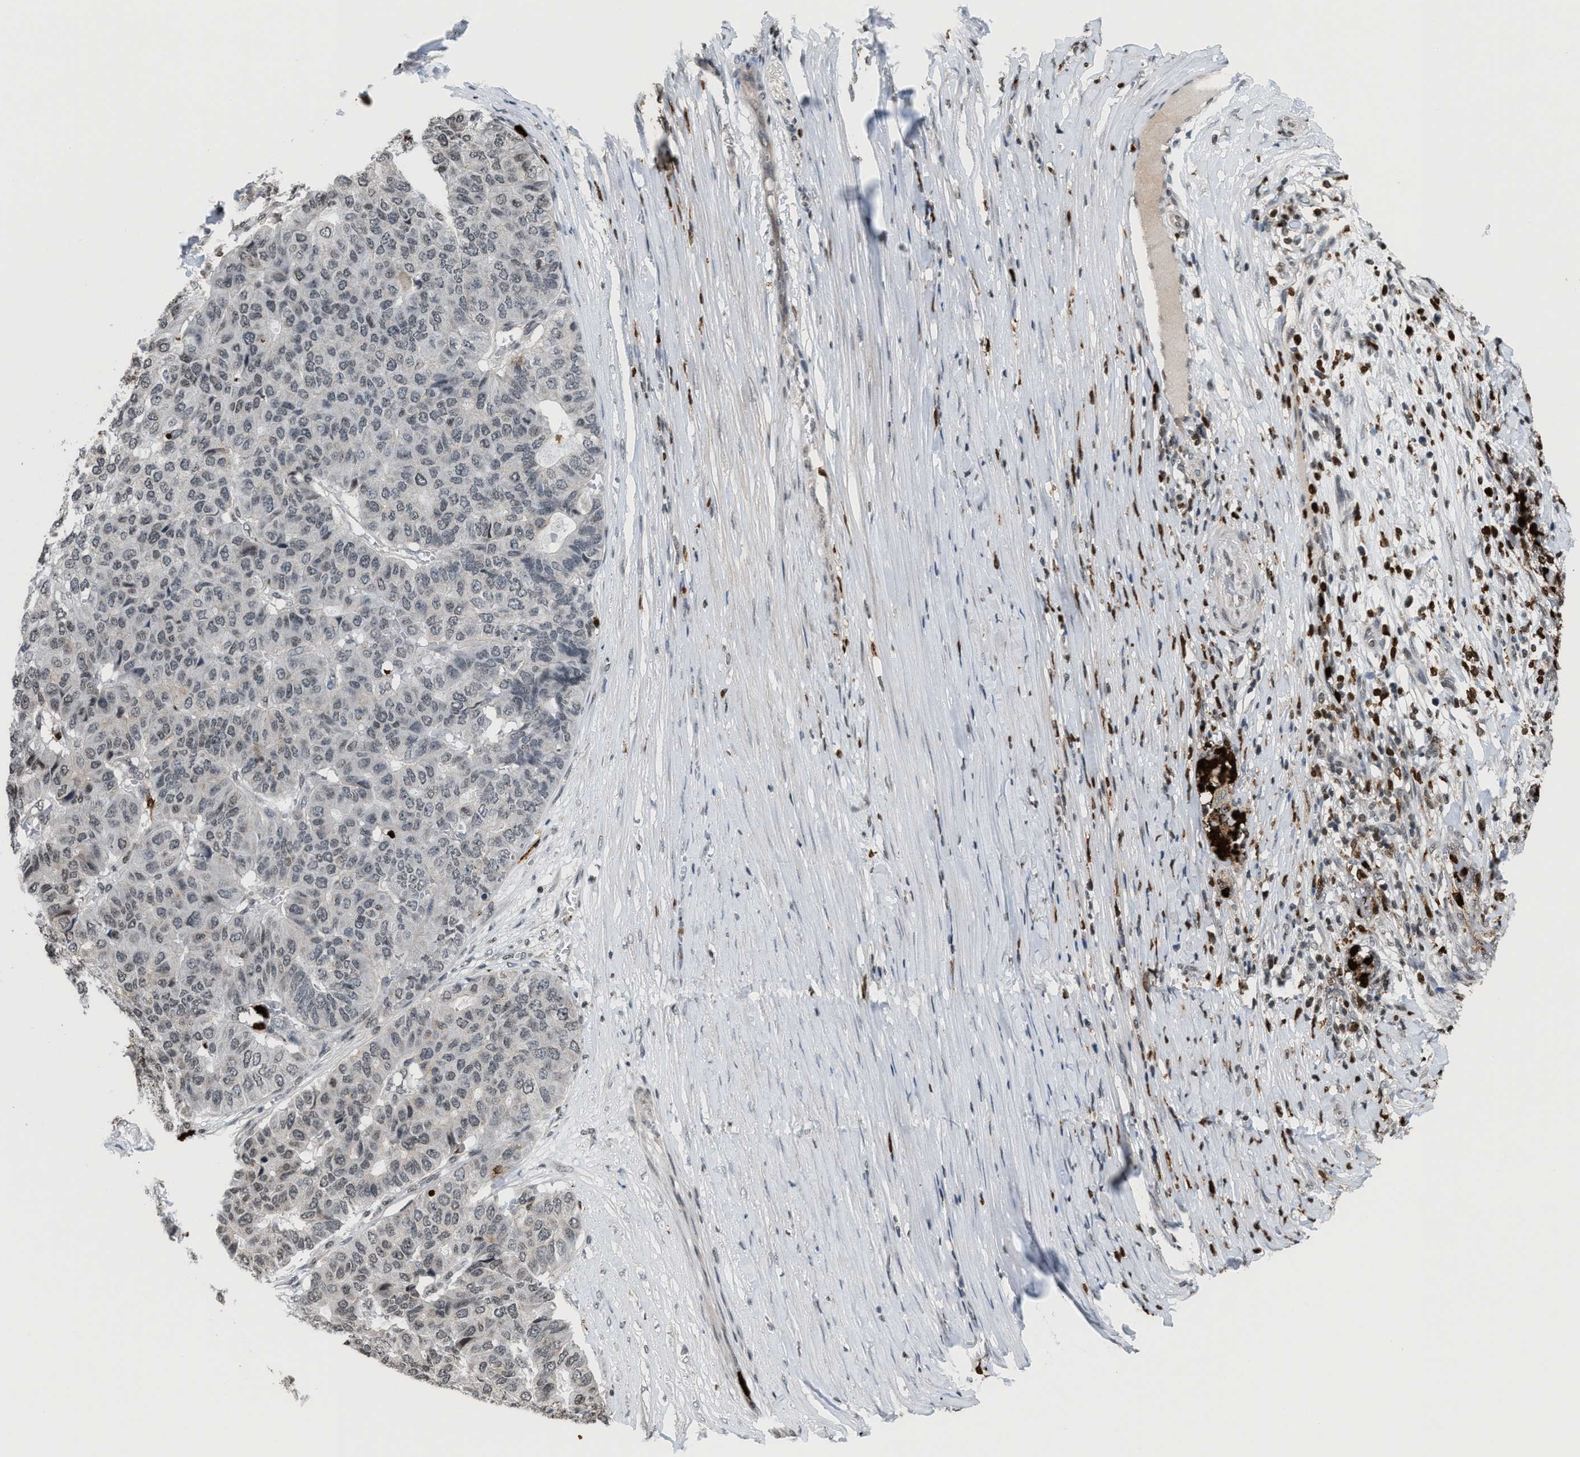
{"staining": {"intensity": "weak", "quantity": "<25%", "location": "nuclear"}, "tissue": "pancreatic cancer", "cell_type": "Tumor cells", "image_type": "cancer", "snomed": [{"axis": "morphology", "description": "Adenocarcinoma, NOS"}, {"axis": "topography", "description": "Pancreas"}], "caption": "Tumor cells show no significant positivity in pancreatic cancer.", "gene": "PRUNE2", "patient": {"sex": "male", "age": 50}}